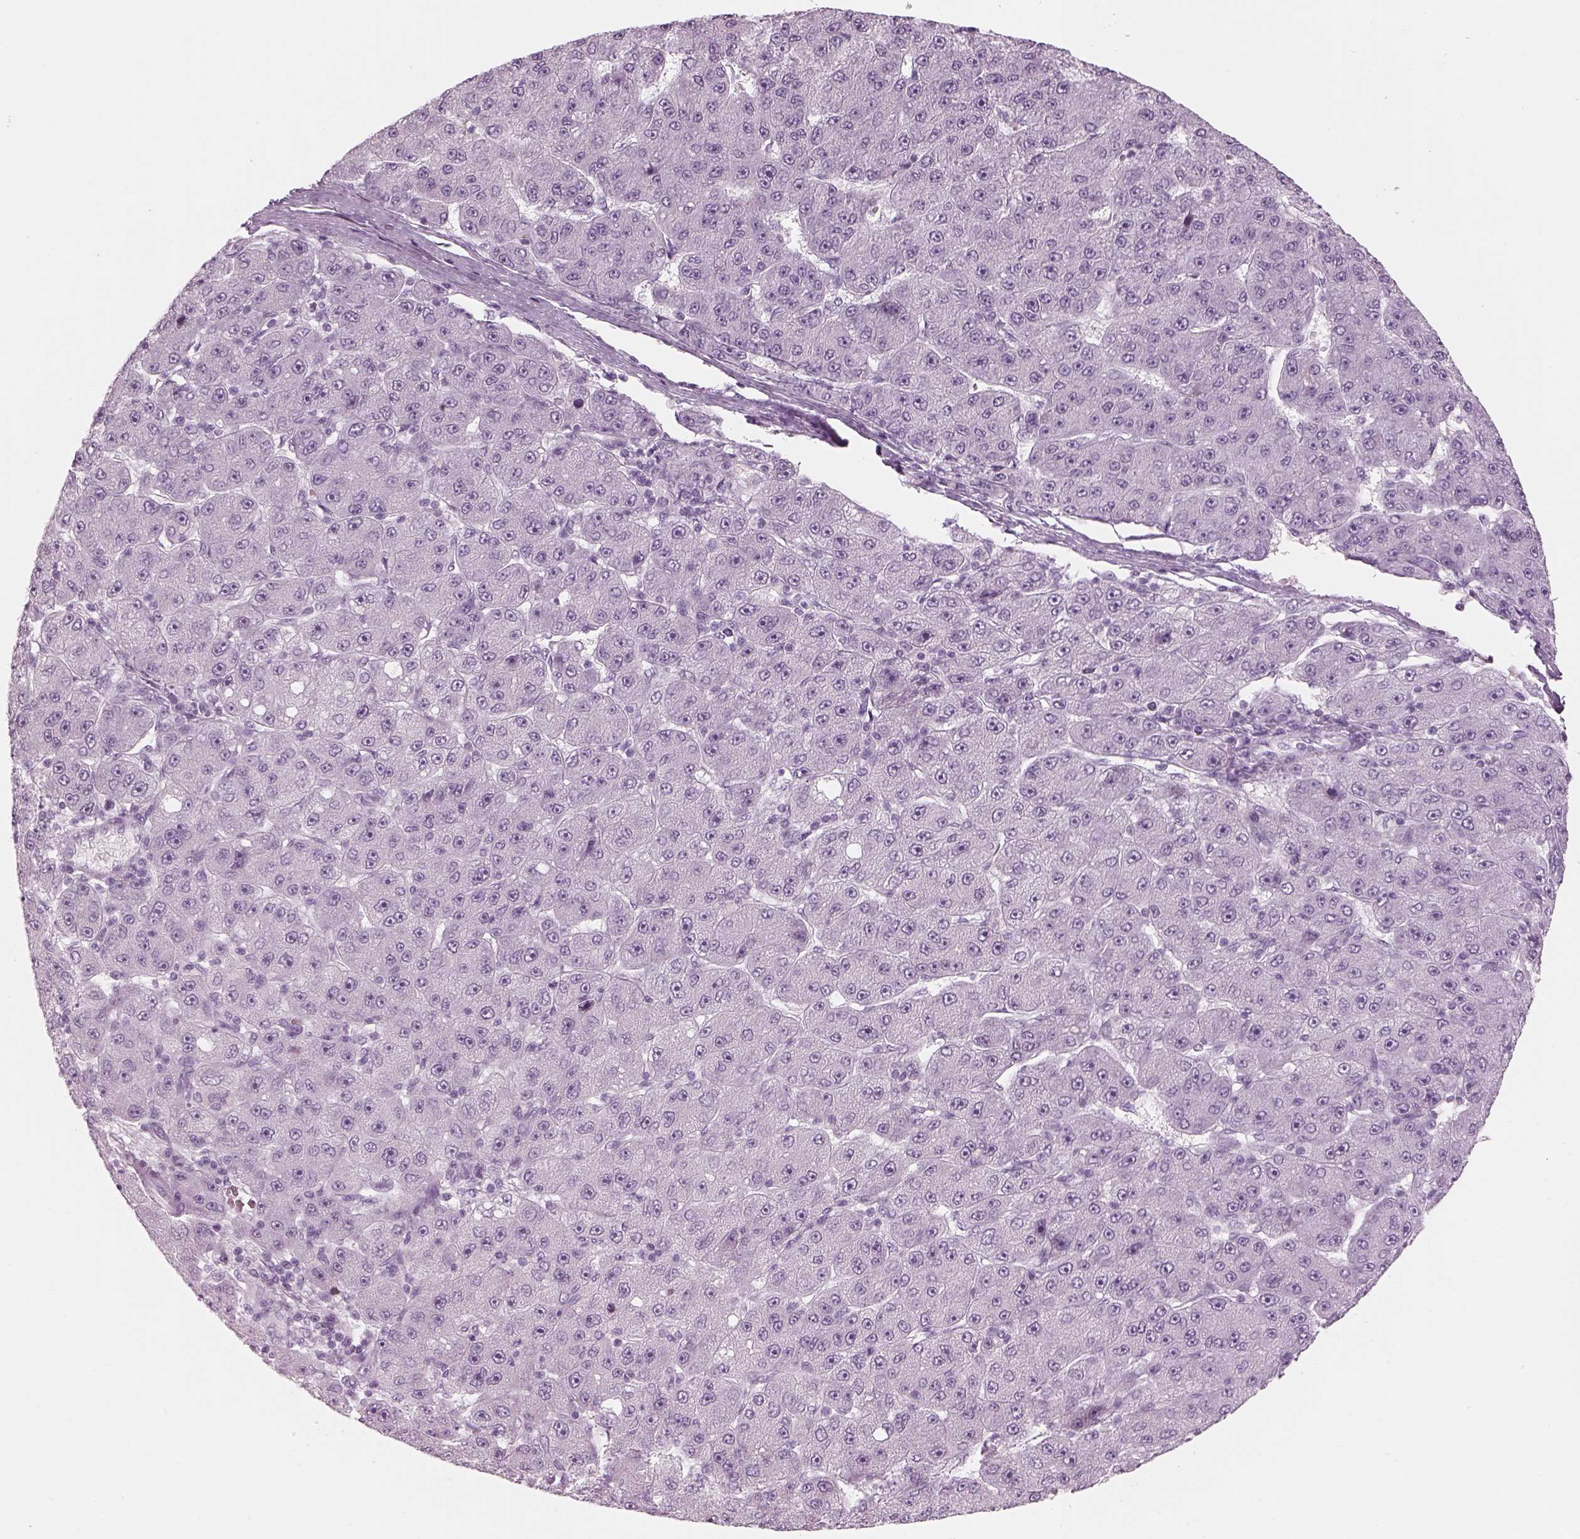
{"staining": {"intensity": "negative", "quantity": "none", "location": "none"}, "tissue": "liver cancer", "cell_type": "Tumor cells", "image_type": "cancer", "snomed": [{"axis": "morphology", "description": "Carcinoma, Hepatocellular, NOS"}, {"axis": "topography", "description": "Liver"}], "caption": "Histopathology image shows no protein expression in tumor cells of hepatocellular carcinoma (liver) tissue.", "gene": "SAG", "patient": {"sex": "male", "age": 67}}